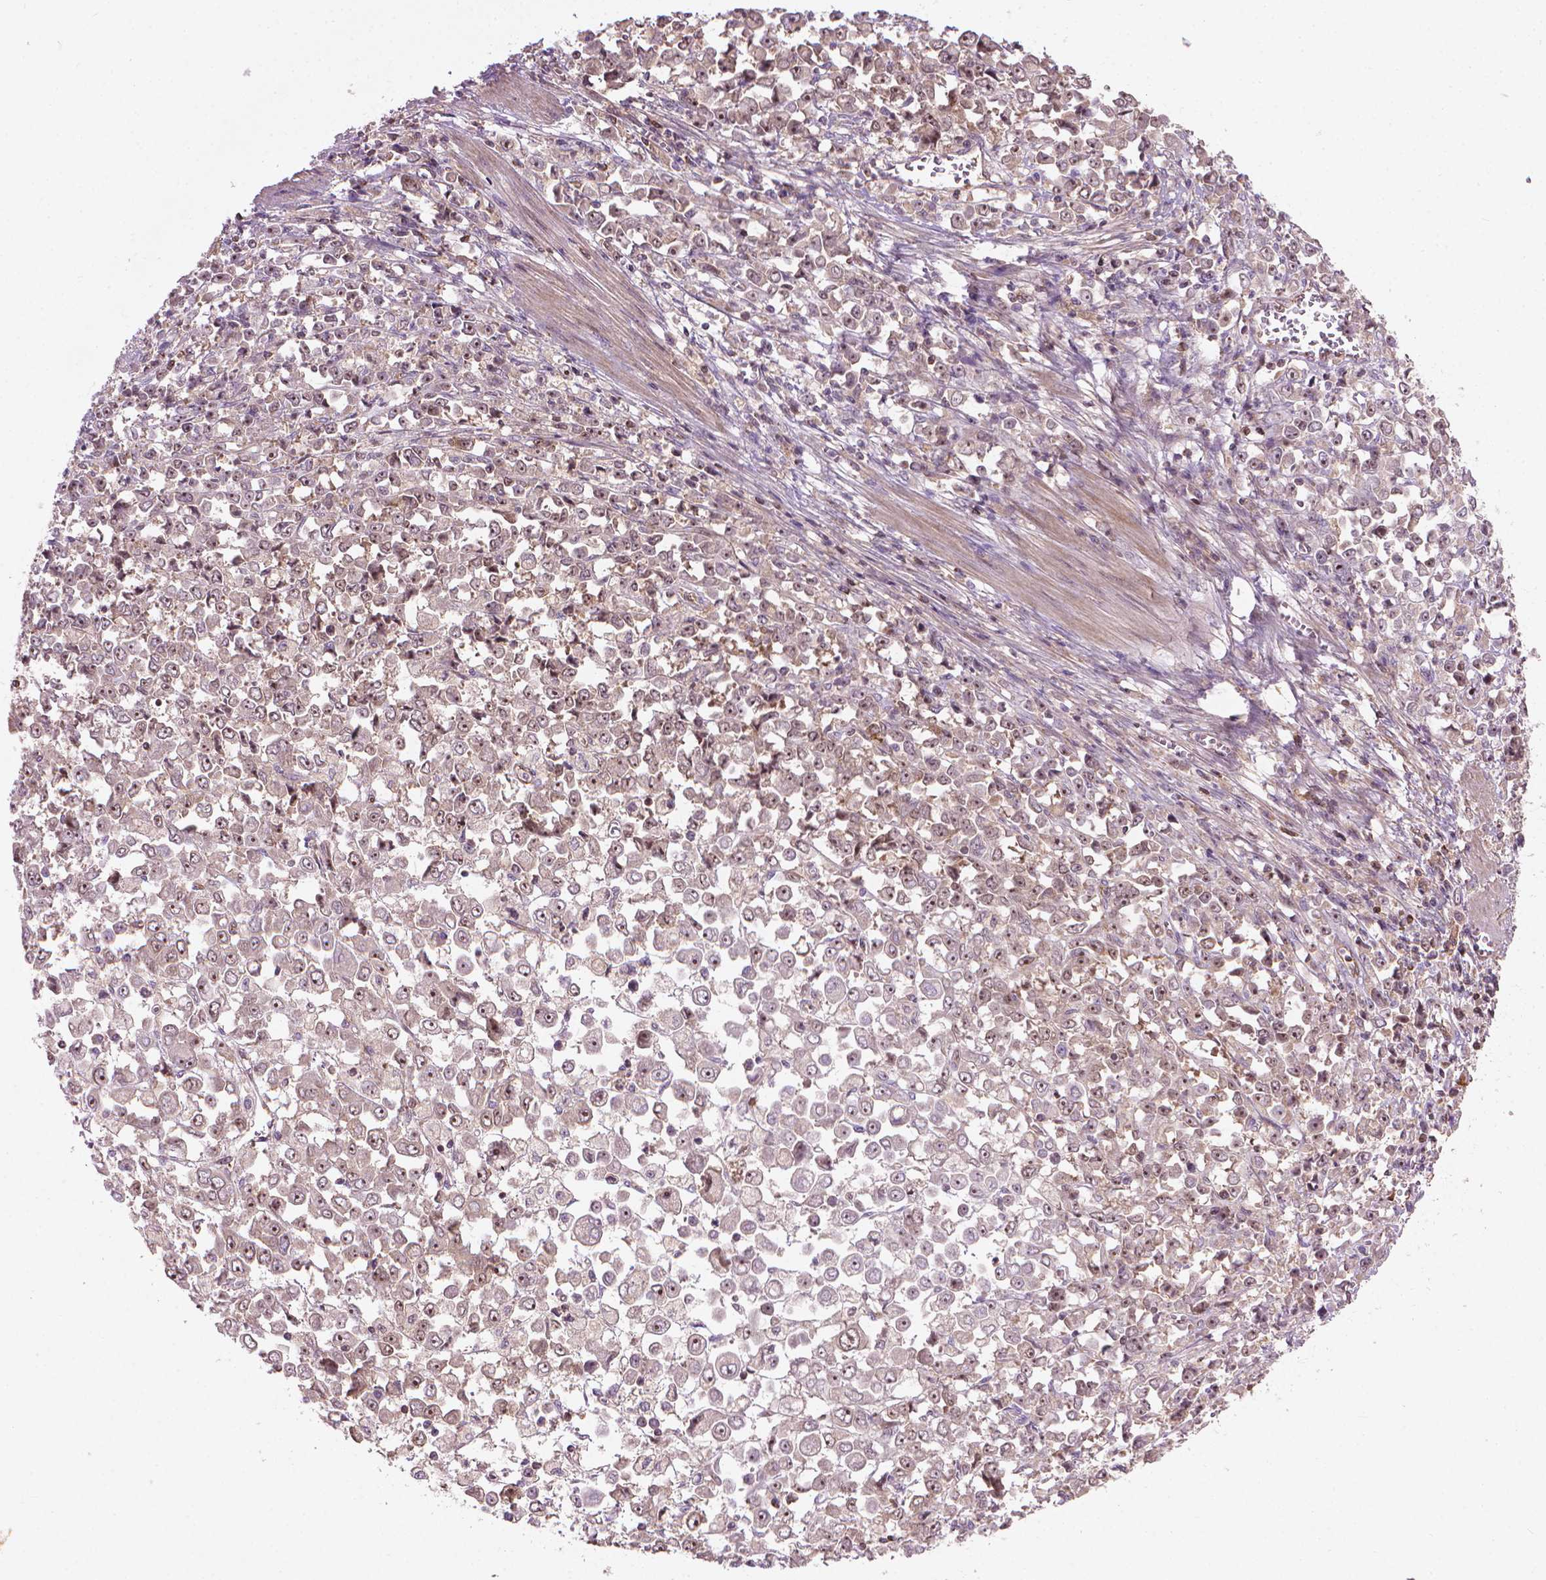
{"staining": {"intensity": "moderate", "quantity": "25%-75%", "location": "nuclear"}, "tissue": "stomach cancer", "cell_type": "Tumor cells", "image_type": "cancer", "snomed": [{"axis": "morphology", "description": "Adenocarcinoma, NOS"}, {"axis": "topography", "description": "Stomach, upper"}], "caption": "Immunohistochemistry (IHC) of human adenocarcinoma (stomach) demonstrates medium levels of moderate nuclear positivity in approximately 25%-75% of tumor cells.", "gene": "SMC2", "patient": {"sex": "male", "age": 70}}